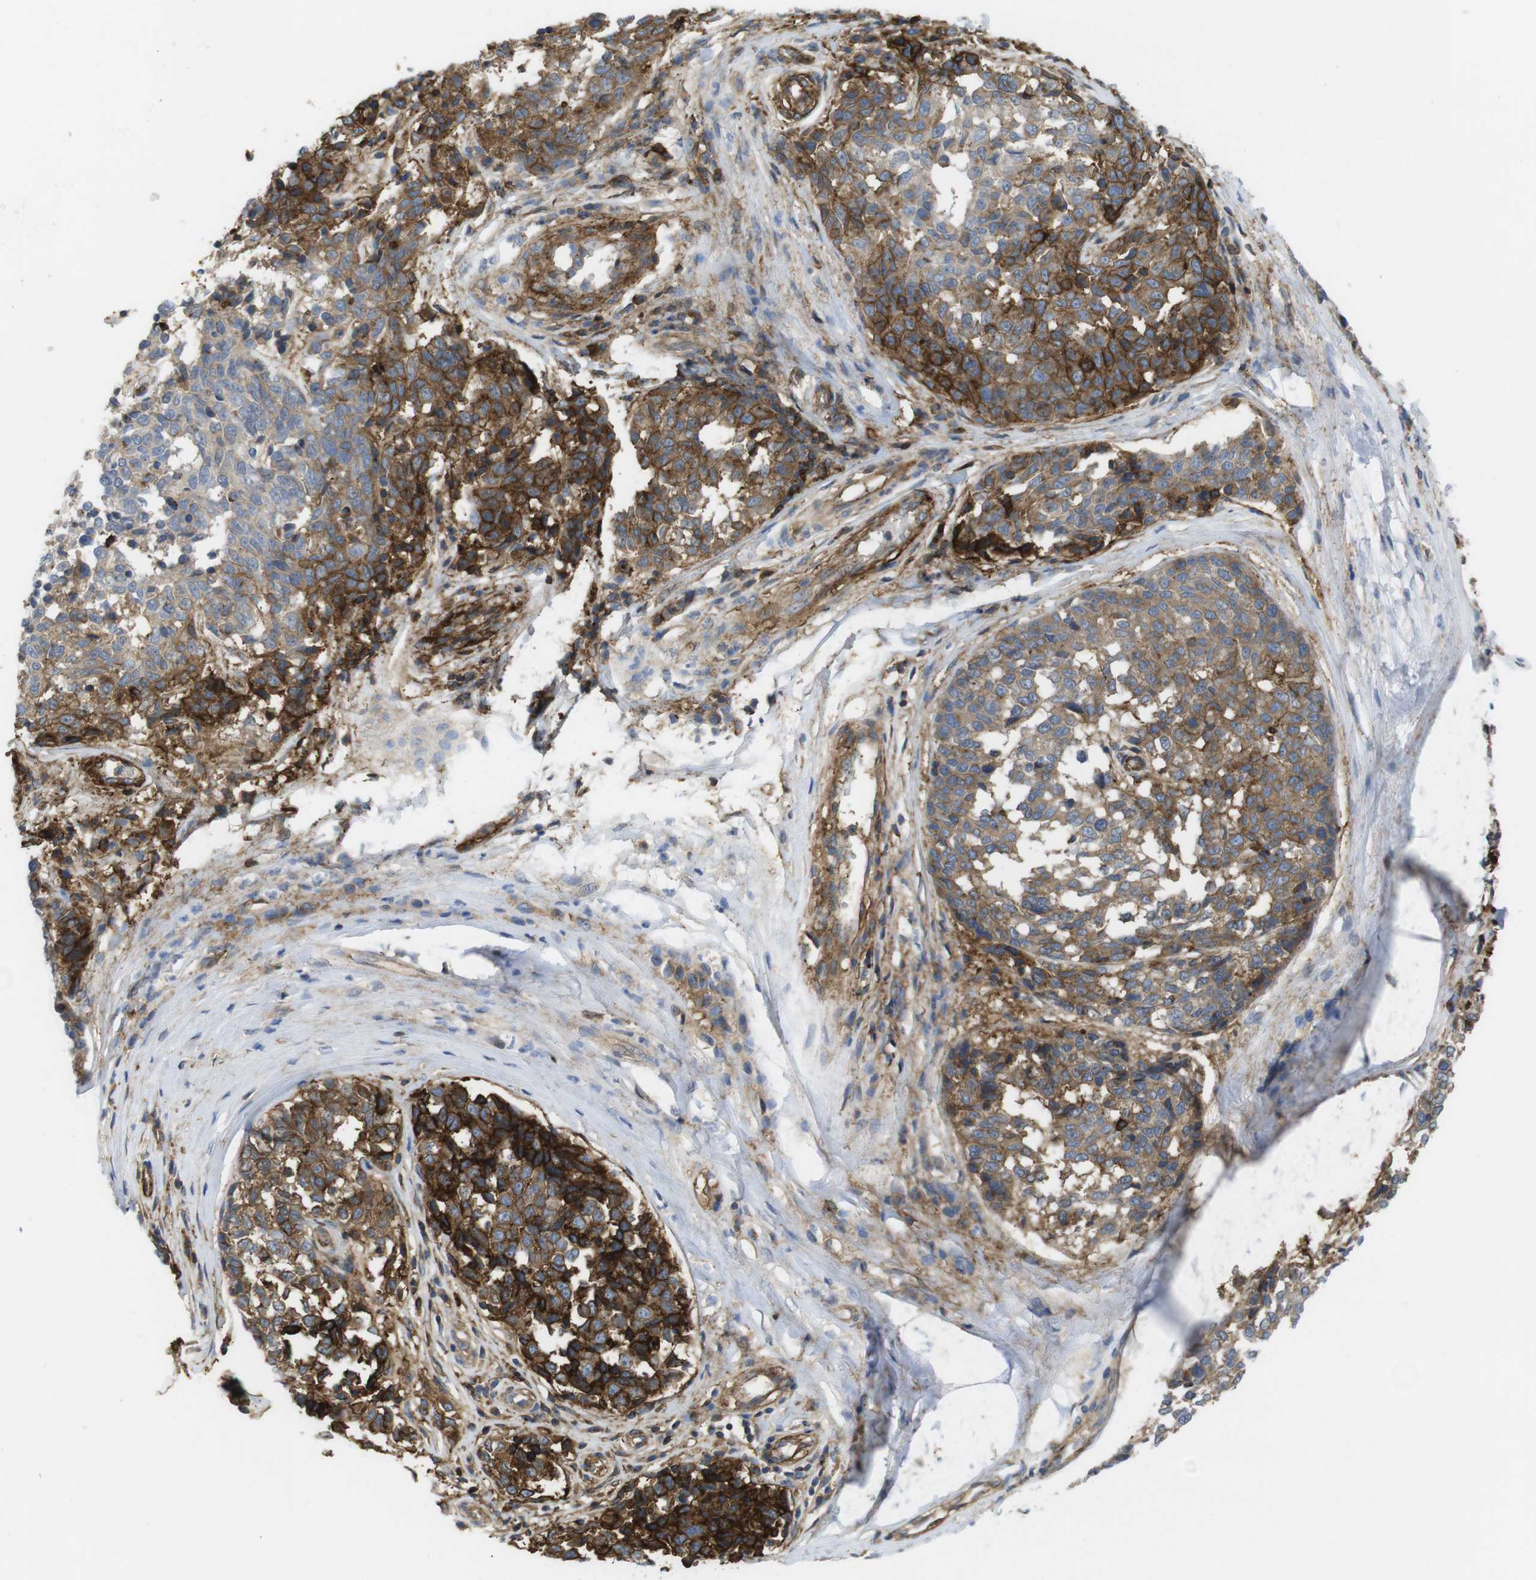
{"staining": {"intensity": "strong", "quantity": ">75%", "location": "cytoplasmic/membranous"}, "tissue": "melanoma", "cell_type": "Tumor cells", "image_type": "cancer", "snomed": [{"axis": "morphology", "description": "Malignant melanoma, NOS"}, {"axis": "topography", "description": "Skin"}], "caption": "A photomicrograph showing strong cytoplasmic/membranous staining in about >75% of tumor cells in melanoma, as visualized by brown immunohistochemical staining.", "gene": "CCR6", "patient": {"sex": "female", "age": 64}}